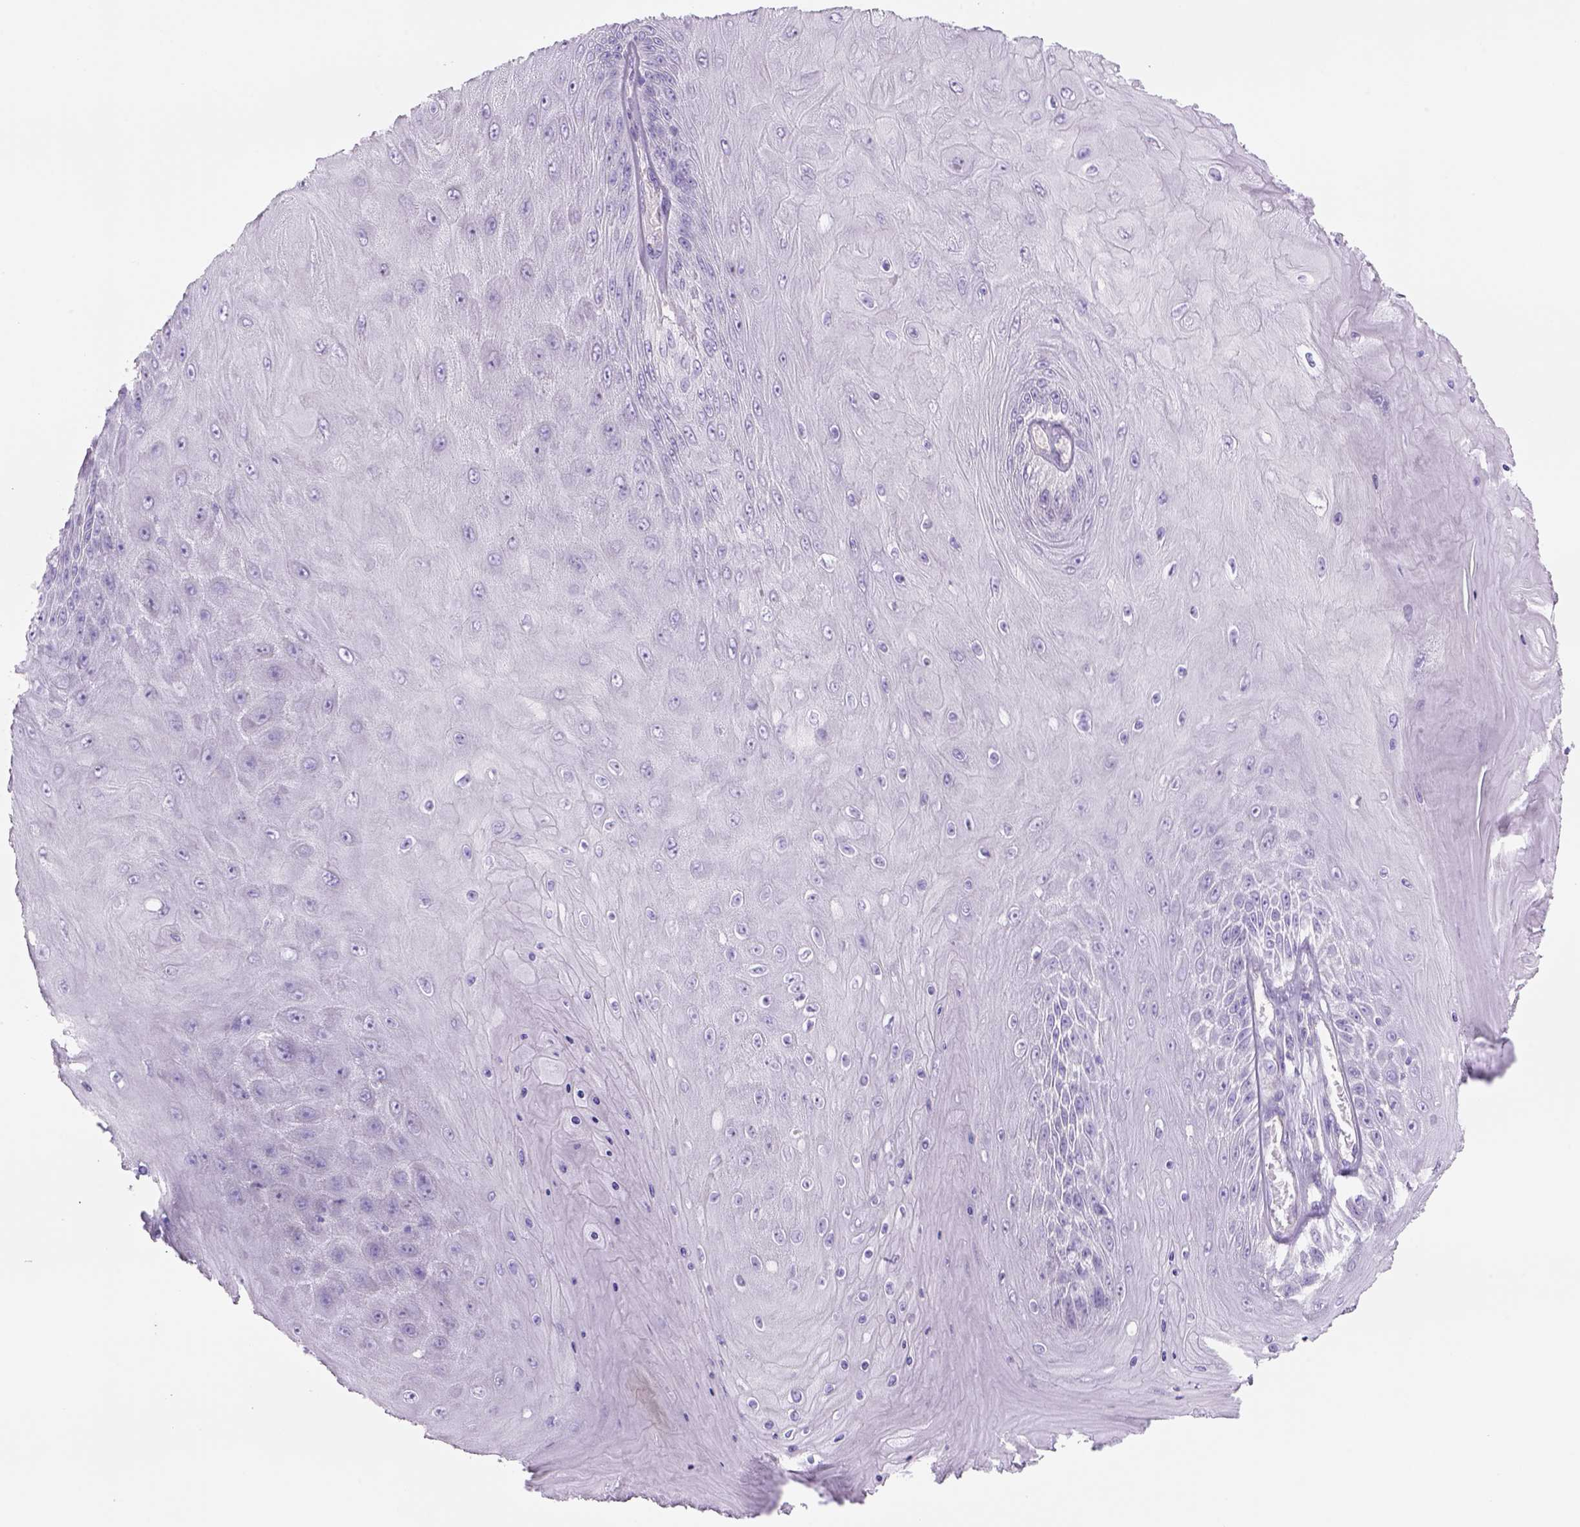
{"staining": {"intensity": "negative", "quantity": "none", "location": "none"}, "tissue": "skin cancer", "cell_type": "Tumor cells", "image_type": "cancer", "snomed": [{"axis": "morphology", "description": "Squamous cell carcinoma, NOS"}, {"axis": "topography", "description": "Skin"}], "caption": "Tumor cells are negative for brown protein staining in skin squamous cell carcinoma. (DAB IHC visualized using brightfield microscopy, high magnification).", "gene": "TENM4", "patient": {"sex": "male", "age": 62}}